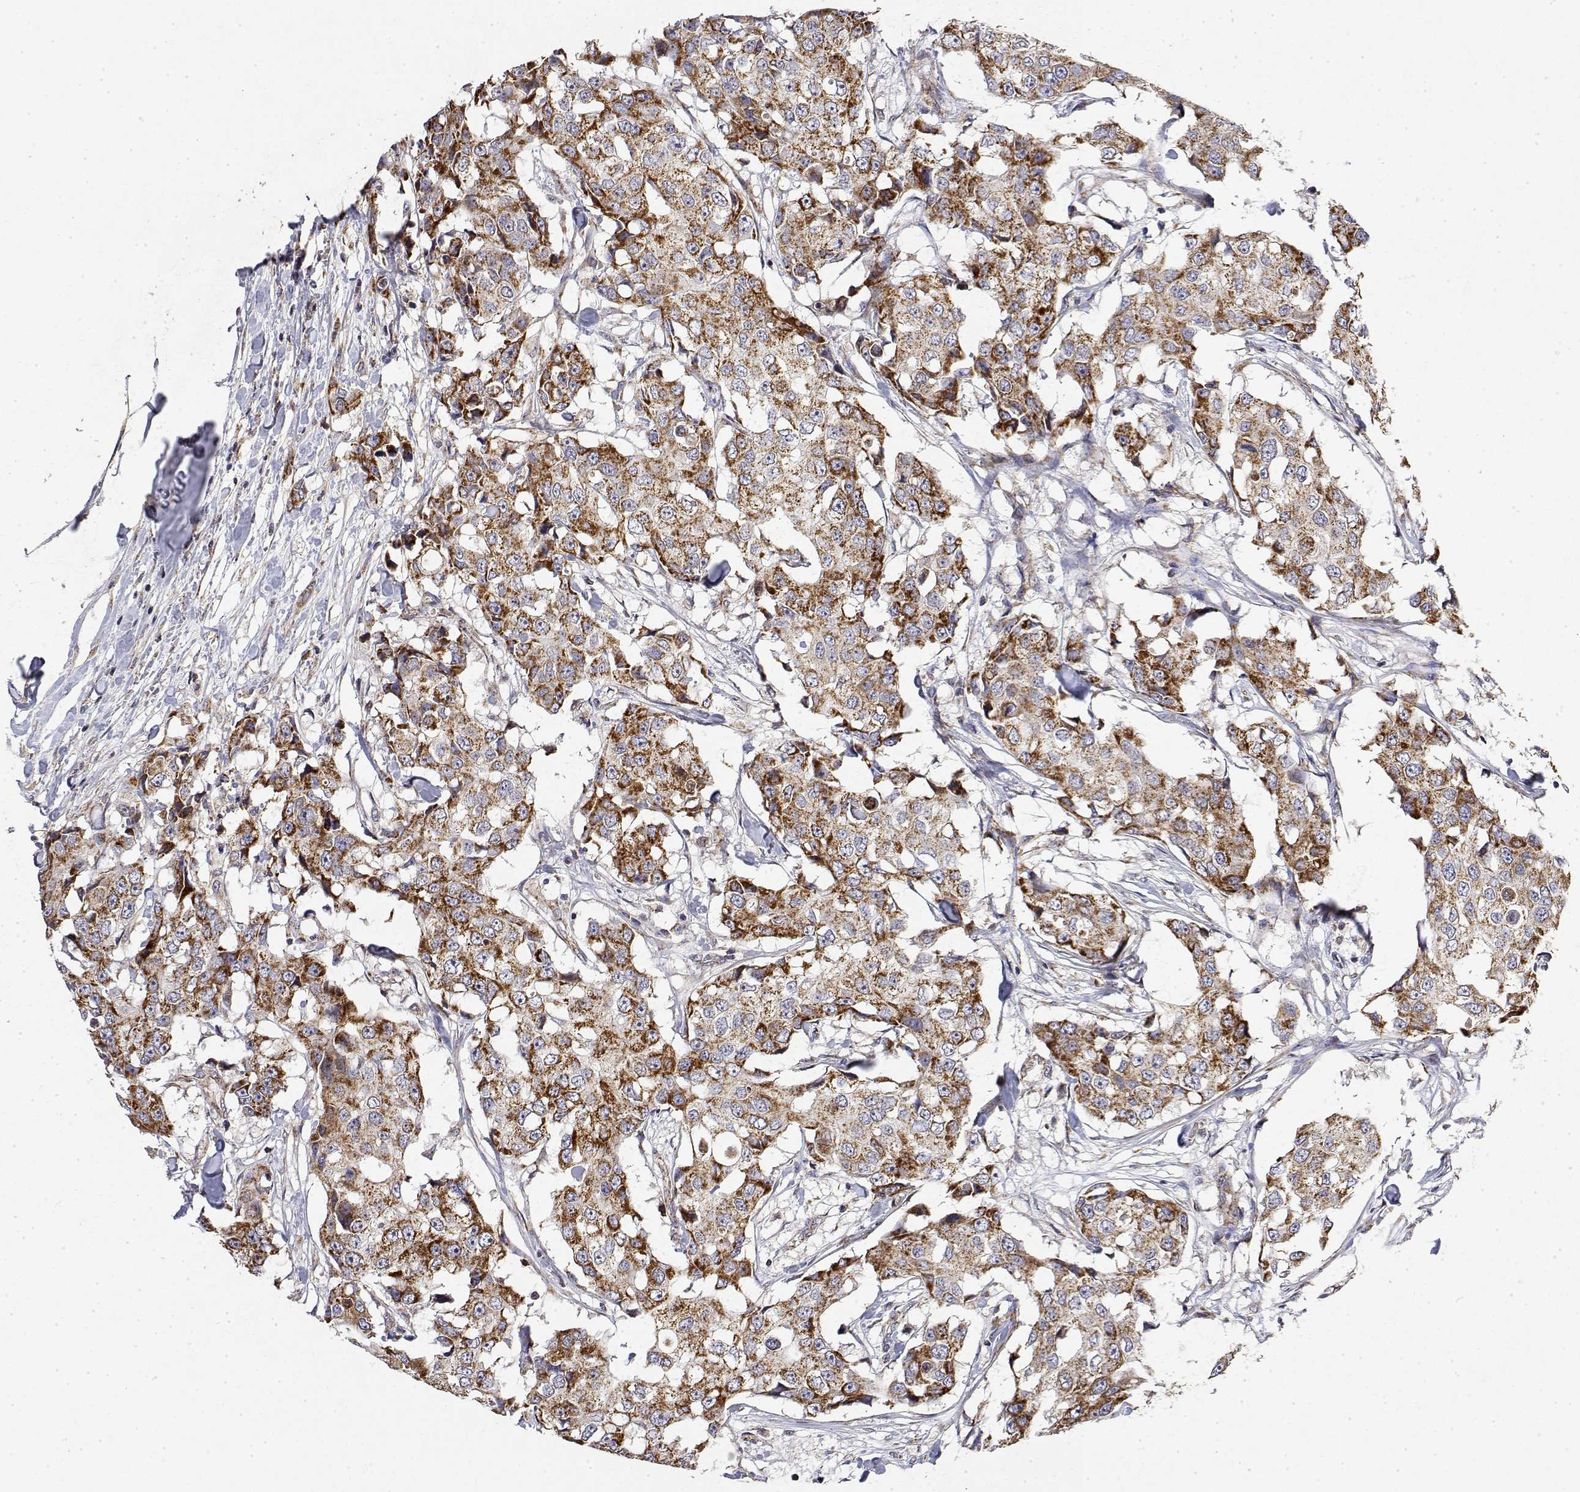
{"staining": {"intensity": "moderate", "quantity": ">75%", "location": "cytoplasmic/membranous"}, "tissue": "breast cancer", "cell_type": "Tumor cells", "image_type": "cancer", "snomed": [{"axis": "morphology", "description": "Duct carcinoma"}, {"axis": "topography", "description": "Breast"}], "caption": "Immunohistochemical staining of breast cancer demonstrates medium levels of moderate cytoplasmic/membranous protein staining in approximately >75% of tumor cells. (DAB = brown stain, brightfield microscopy at high magnification).", "gene": "GADD45GIP1", "patient": {"sex": "female", "age": 27}}